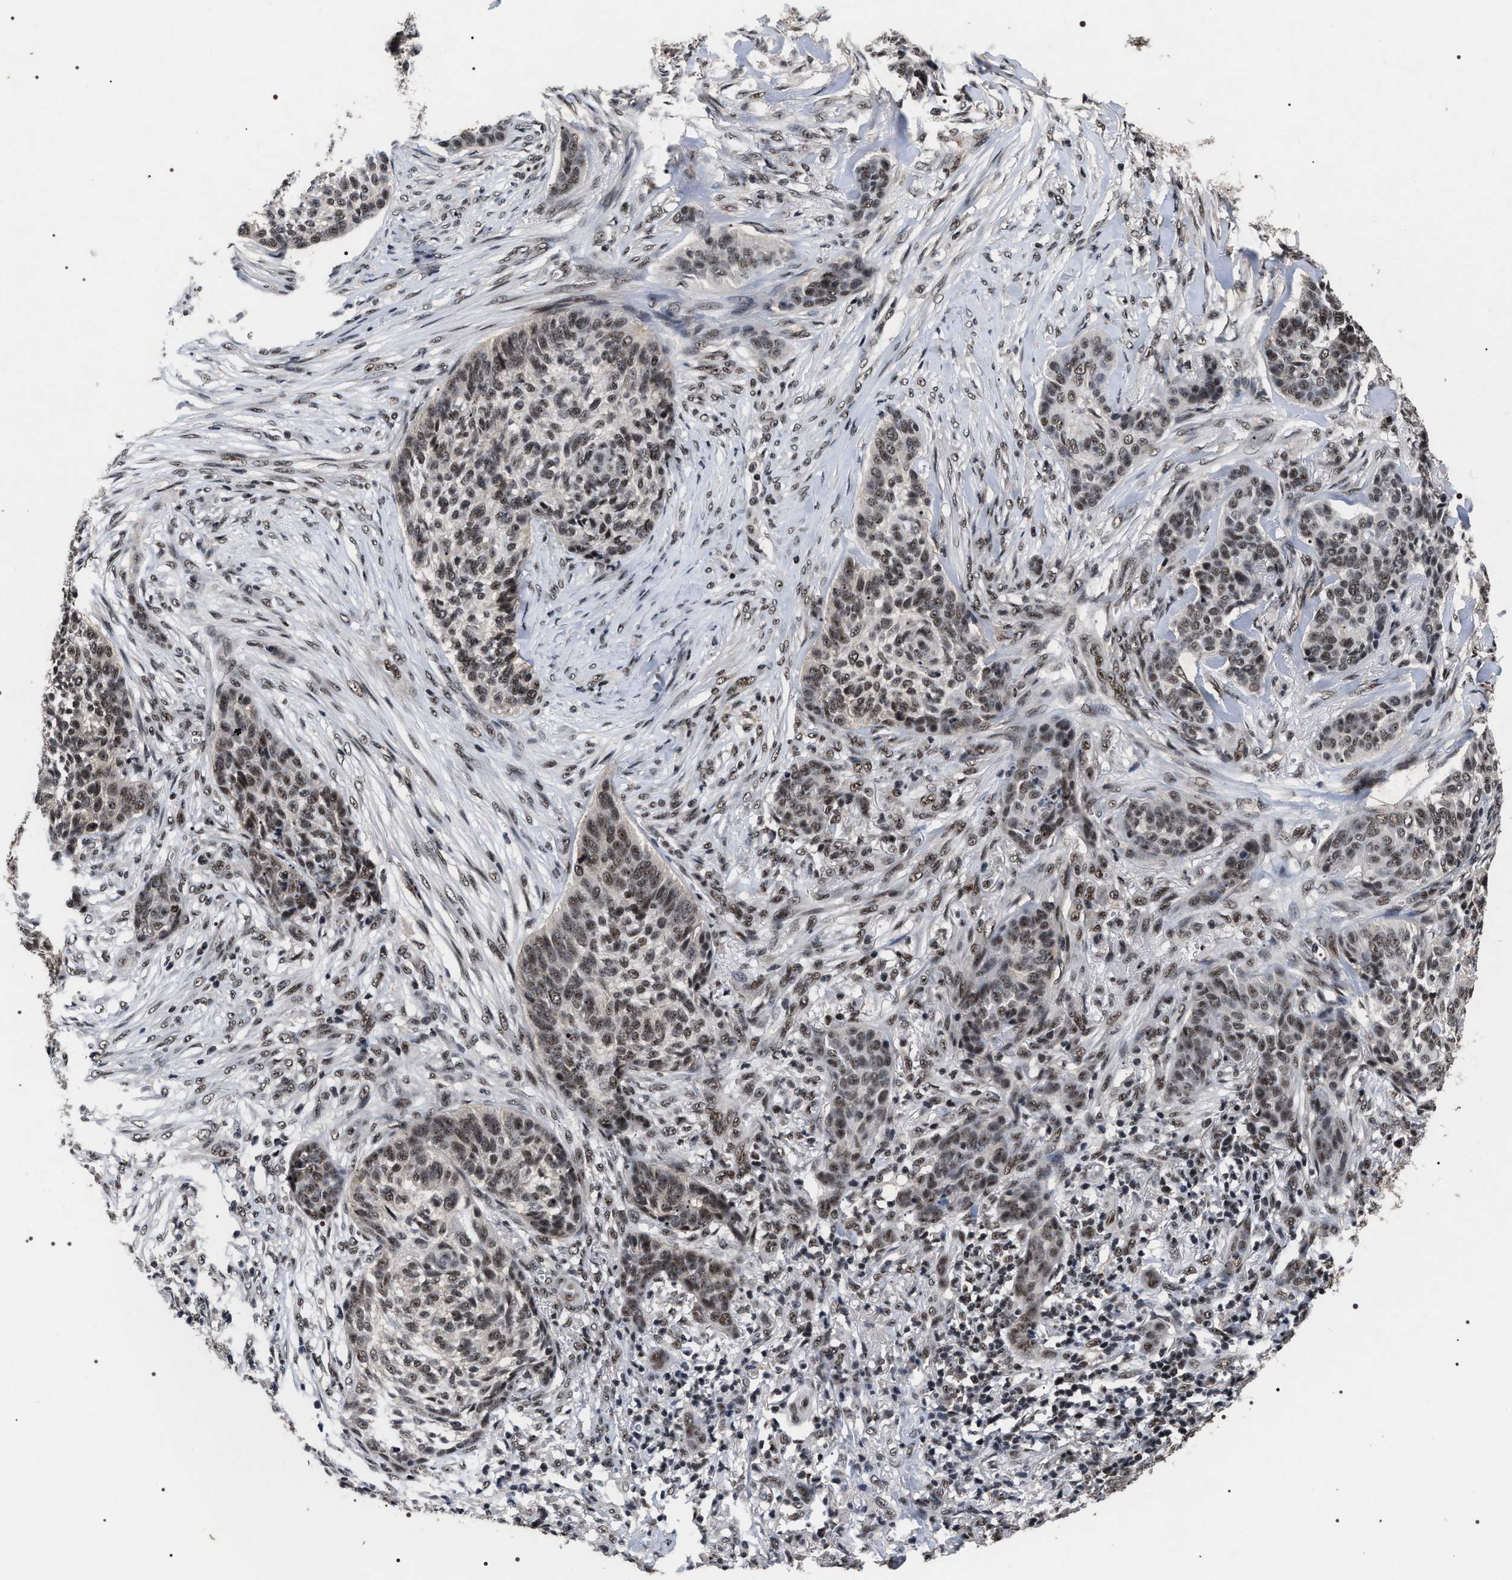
{"staining": {"intensity": "moderate", "quantity": ">75%", "location": "nuclear"}, "tissue": "skin cancer", "cell_type": "Tumor cells", "image_type": "cancer", "snomed": [{"axis": "morphology", "description": "Basal cell carcinoma"}, {"axis": "topography", "description": "Skin"}], "caption": "There is medium levels of moderate nuclear staining in tumor cells of skin cancer (basal cell carcinoma), as demonstrated by immunohistochemical staining (brown color).", "gene": "RRP1B", "patient": {"sex": "male", "age": 85}}